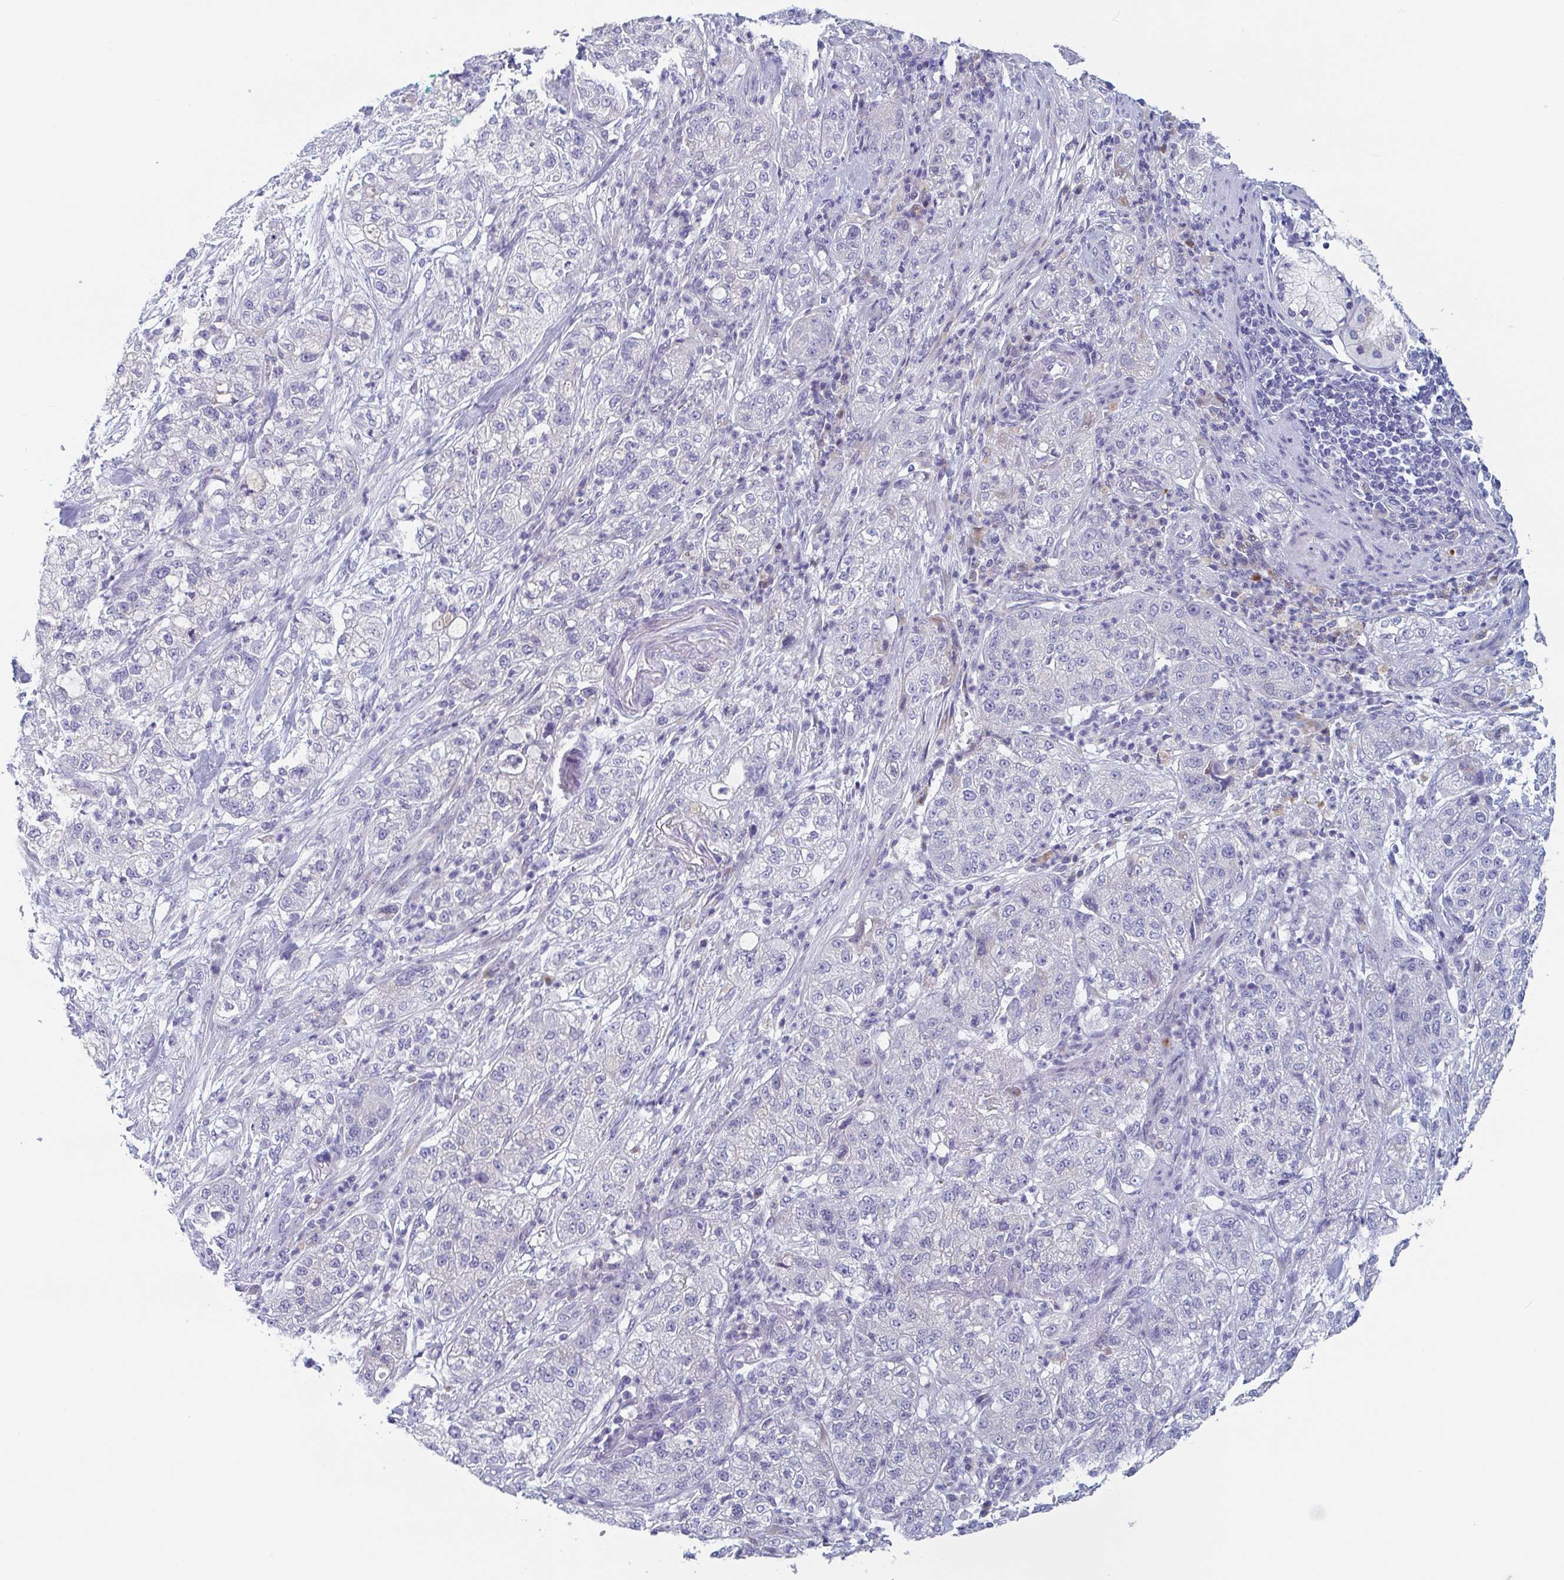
{"staining": {"intensity": "negative", "quantity": "none", "location": "none"}, "tissue": "pancreatic cancer", "cell_type": "Tumor cells", "image_type": "cancer", "snomed": [{"axis": "morphology", "description": "Adenocarcinoma, NOS"}, {"axis": "topography", "description": "Pancreas"}], "caption": "Immunohistochemistry image of neoplastic tissue: pancreatic cancer stained with DAB shows no significant protein staining in tumor cells.", "gene": "NT5C3B", "patient": {"sex": "female", "age": 78}}